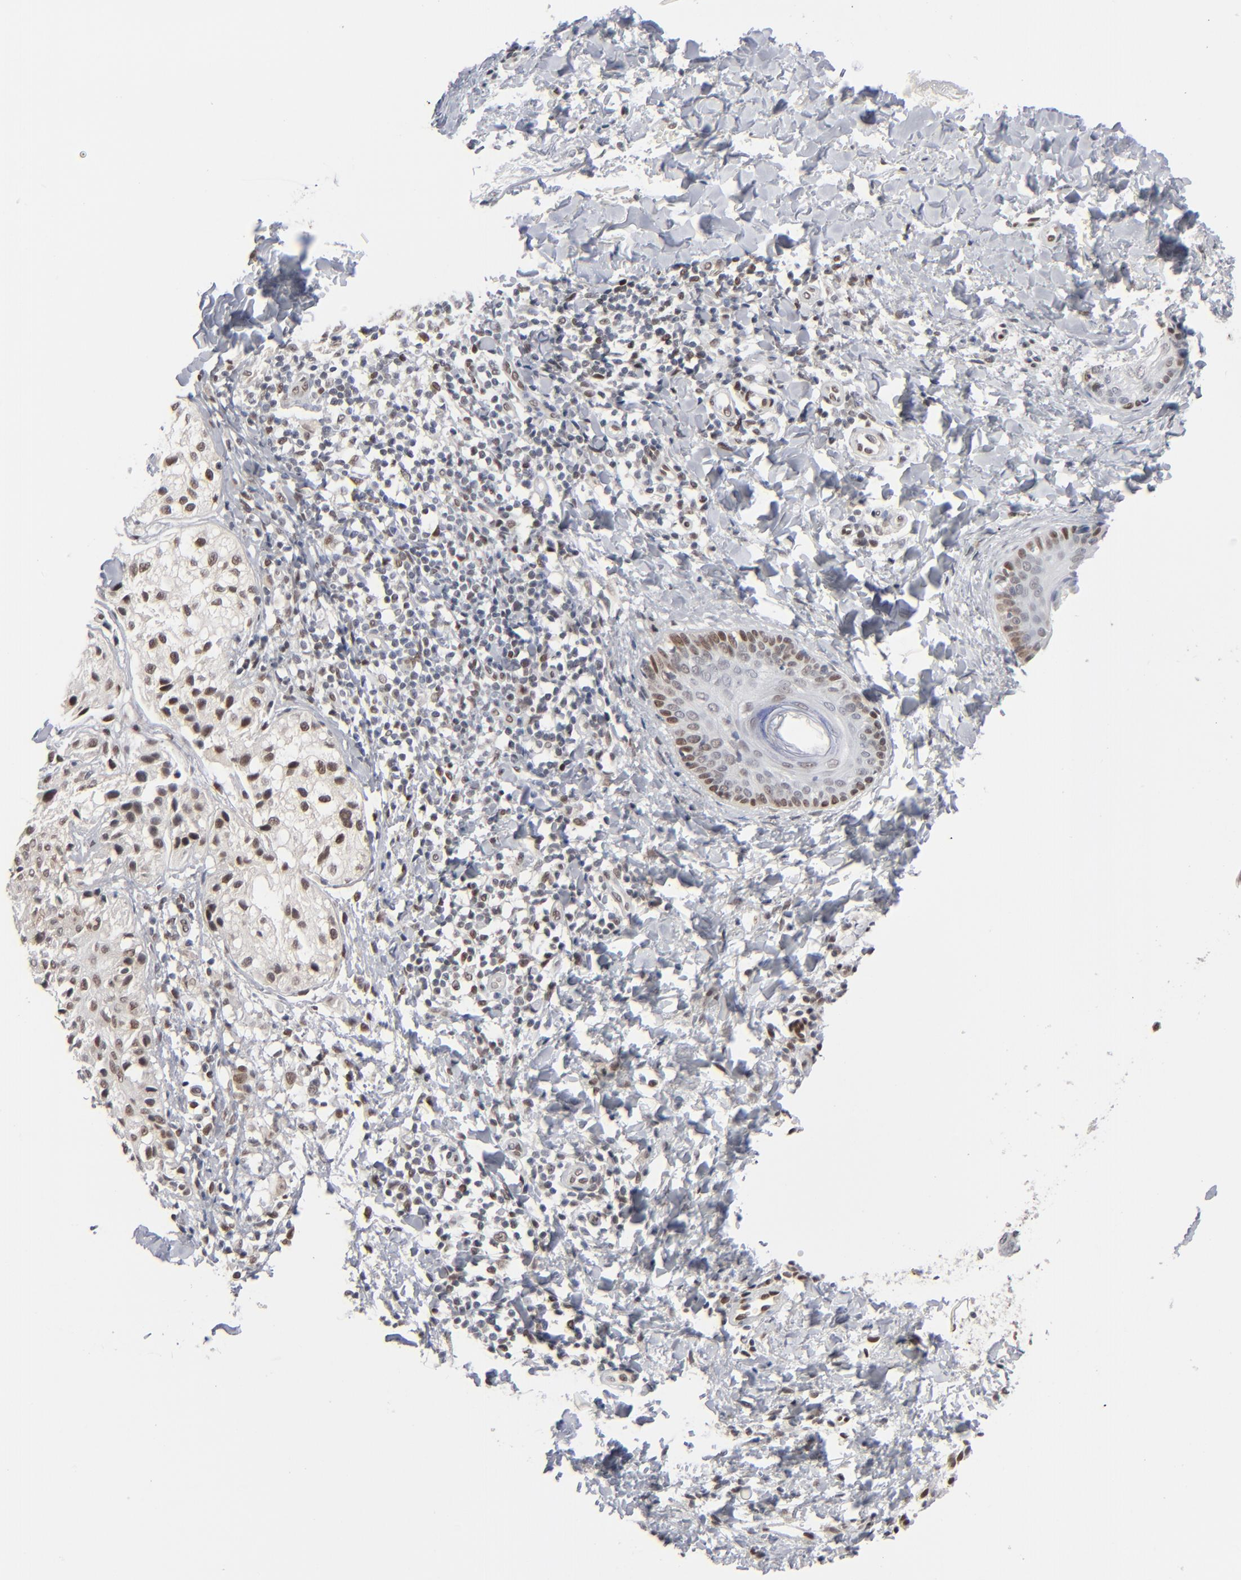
{"staining": {"intensity": "moderate", "quantity": "25%-75%", "location": "nuclear"}, "tissue": "melanoma", "cell_type": "Tumor cells", "image_type": "cancer", "snomed": [{"axis": "morphology", "description": "Malignant melanoma, NOS"}, {"axis": "topography", "description": "Skin"}], "caption": "Immunohistochemistry (IHC) staining of malignant melanoma, which demonstrates medium levels of moderate nuclear staining in approximately 25%-75% of tumor cells indicating moderate nuclear protein staining. The staining was performed using DAB (3,3'-diaminobenzidine) (brown) for protein detection and nuclei were counterstained in hematoxylin (blue).", "gene": "IRF9", "patient": {"sex": "male", "age": 23}}